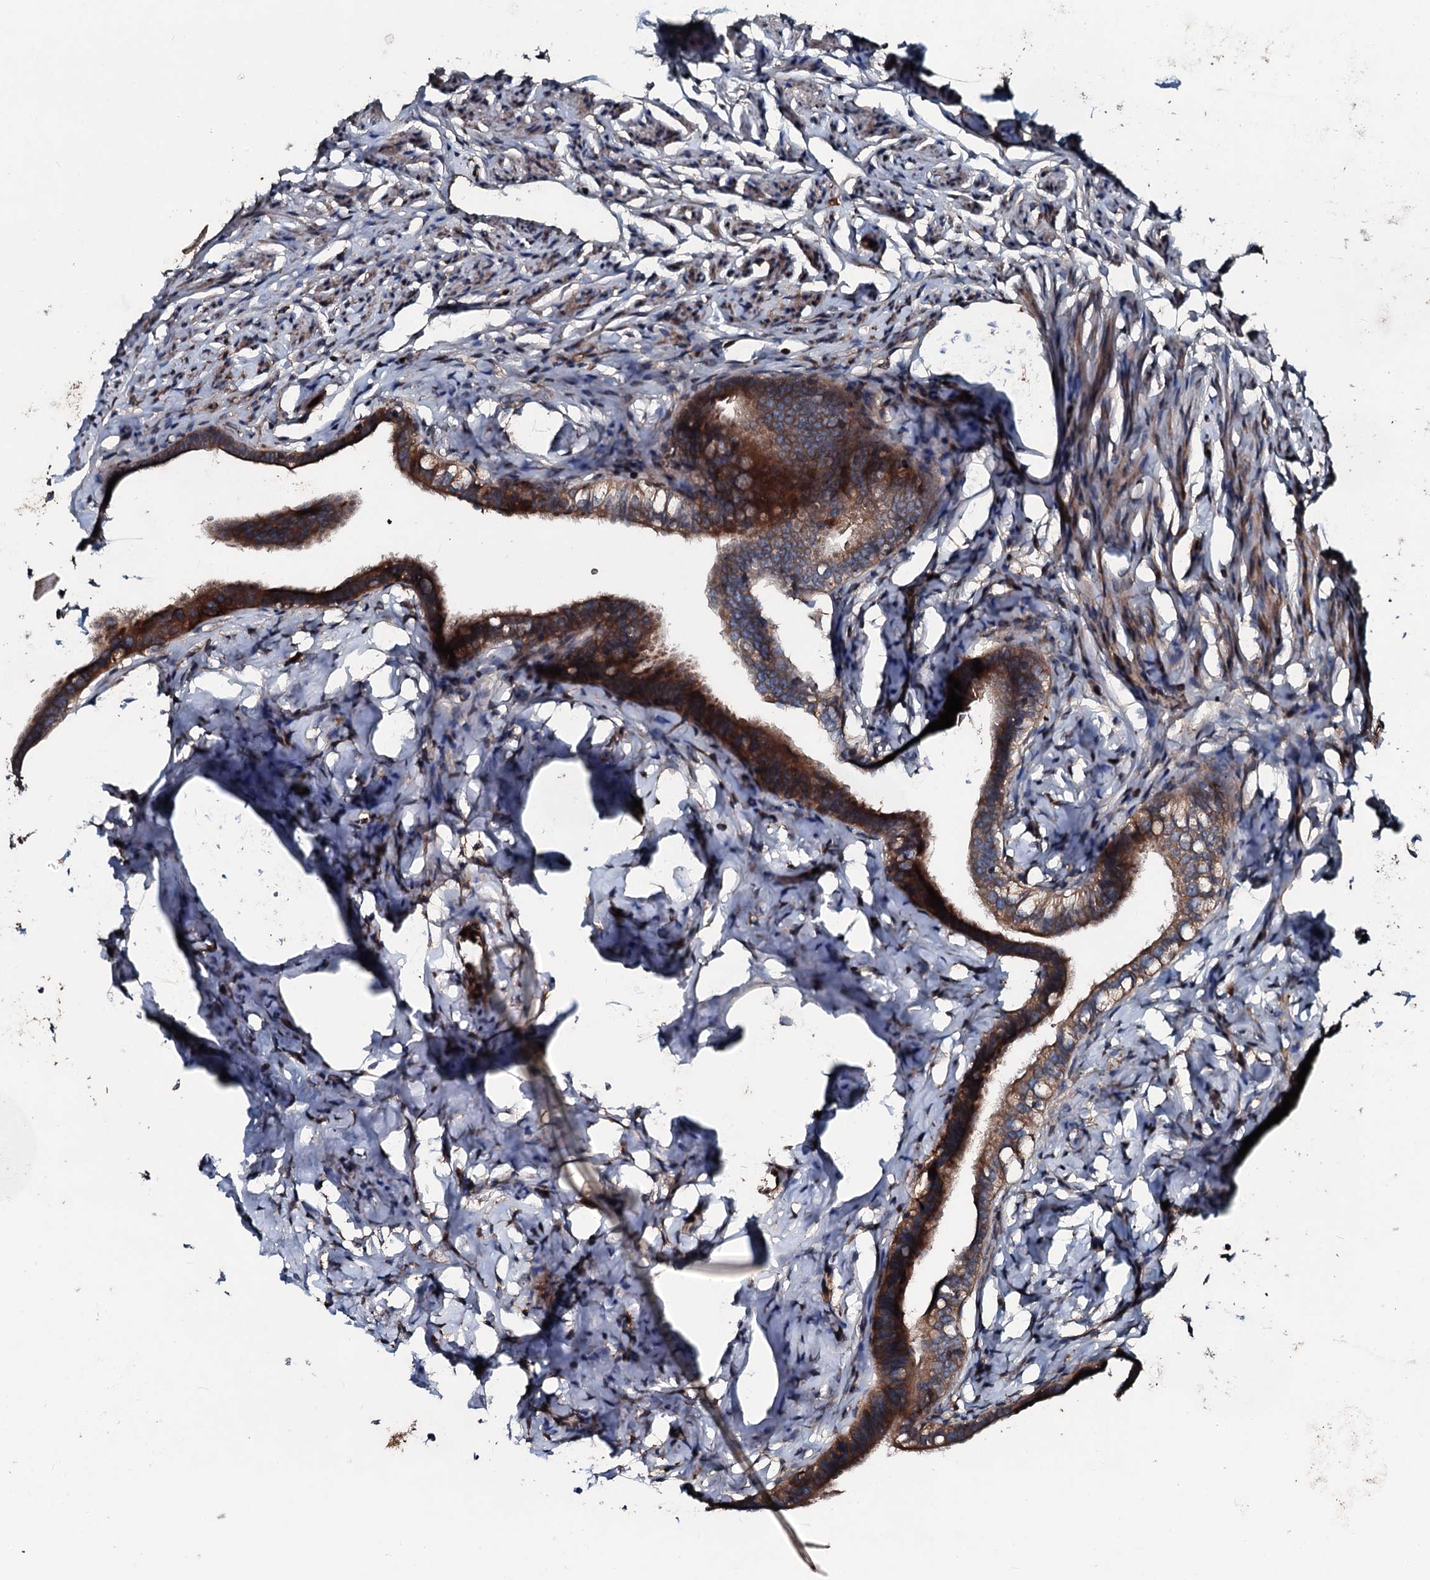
{"staining": {"intensity": "strong", "quantity": ">75%", "location": "cytoplasmic/membranous"}, "tissue": "fallopian tube", "cell_type": "Glandular cells", "image_type": "normal", "snomed": [{"axis": "morphology", "description": "Normal tissue, NOS"}, {"axis": "topography", "description": "Fallopian tube"}], "caption": "IHC of benign human fallopian tube shows high levels of strong cytoplasmic/membranous positivity in about >75% of glandular cells.", "gene": "AARS1", "patient": {"sex": "female", "age": 66}}